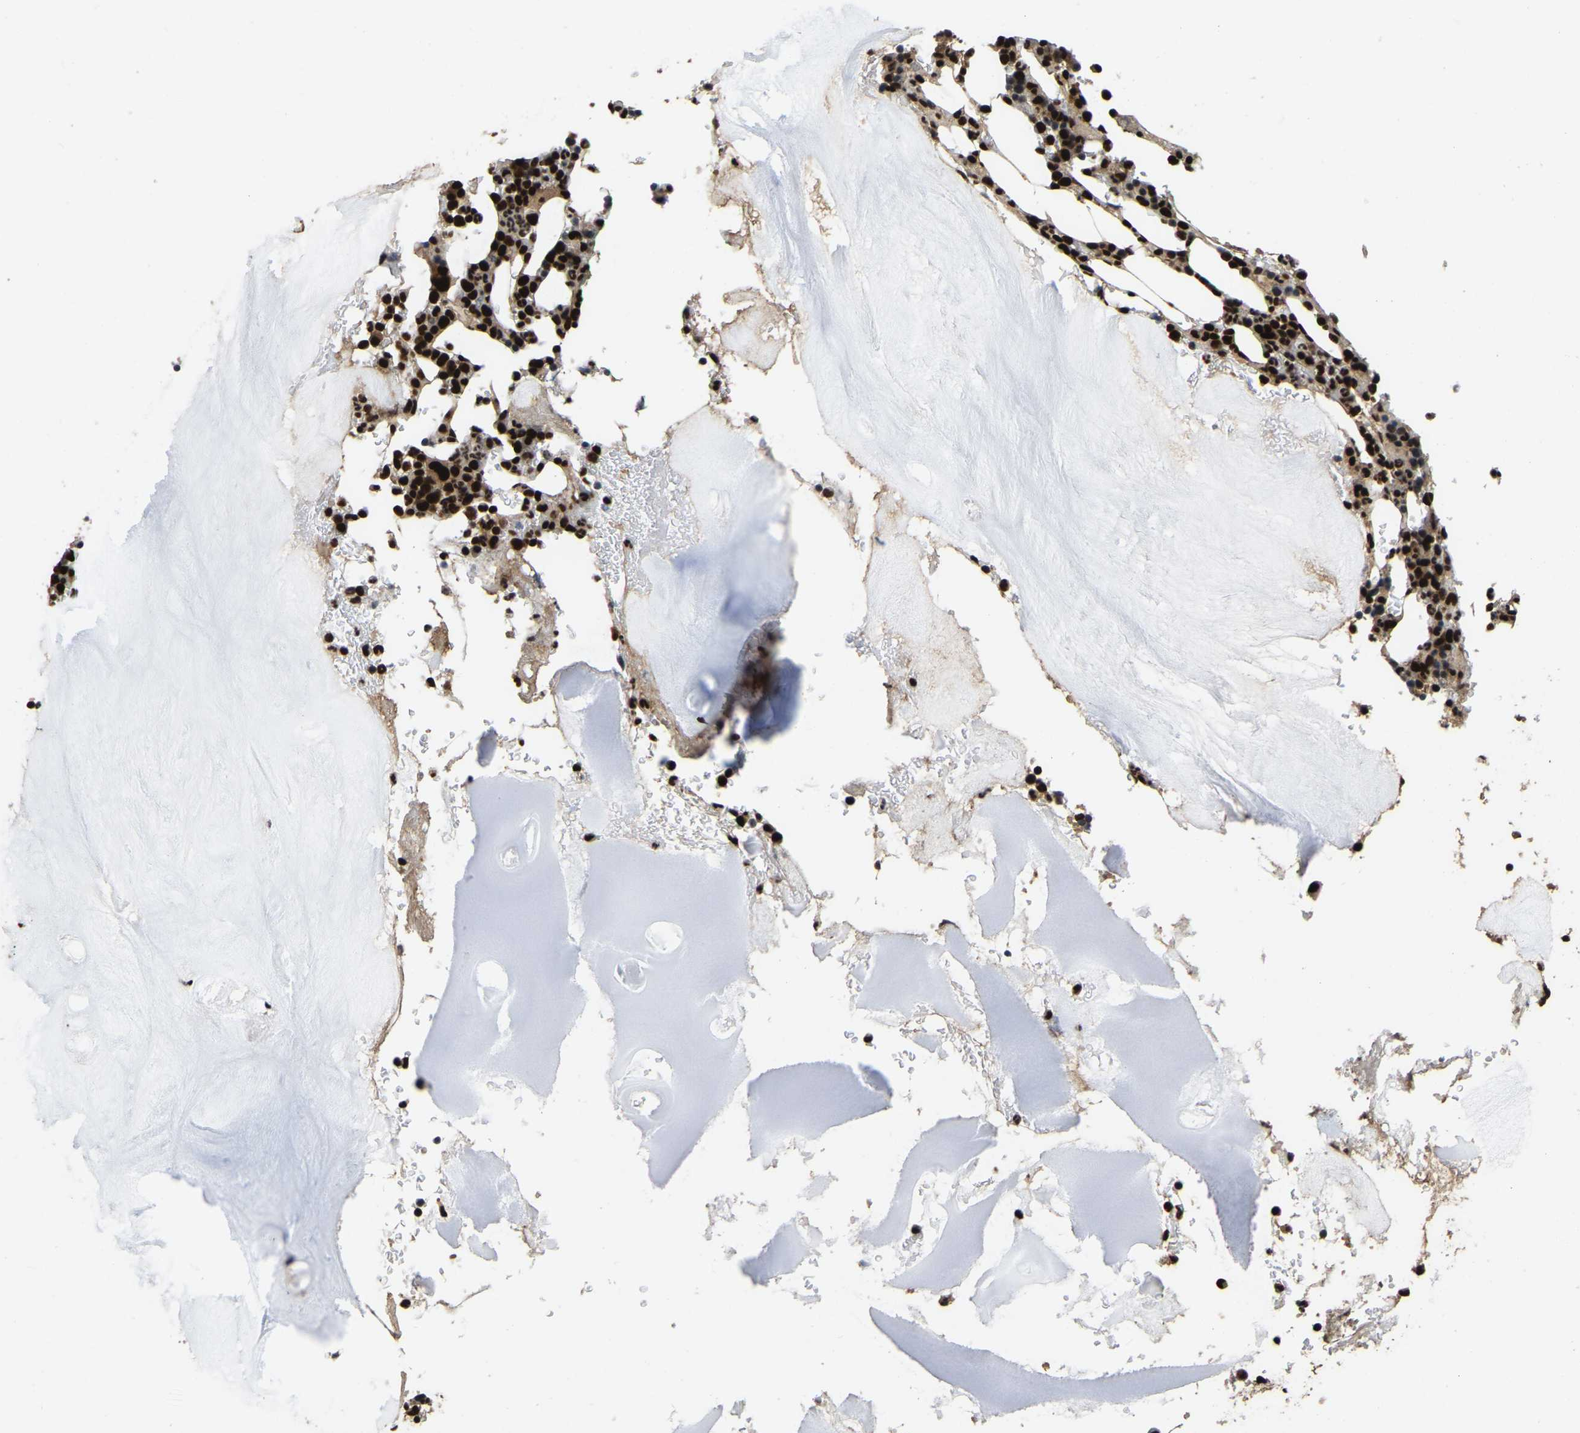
{"staining": {"intensity": "strong", "quantity": "25%-75%", "location": "cytoplasmic/membranous,nuclear"}, "tissue": "bone marrow", "cell_type": "Hematopoietic cells", "image_type": "normal", "snomed": [{"axis": "morphology", "description": "Normal tissue, NOS"}, {"axis": "topography", "description": "Bone marrow"}], "caption": "Bone marrow stained with DAB (3,3'-diaminobenzidine) immunohistochemistry (IHC) demonstrates high levels of strong cytoplasmic/membranous,nuclear expression in about 25%-75% of hematopoietic cells.", "gene": "TBL1XR1", "patient": {"sex": "female", "age": 81}}